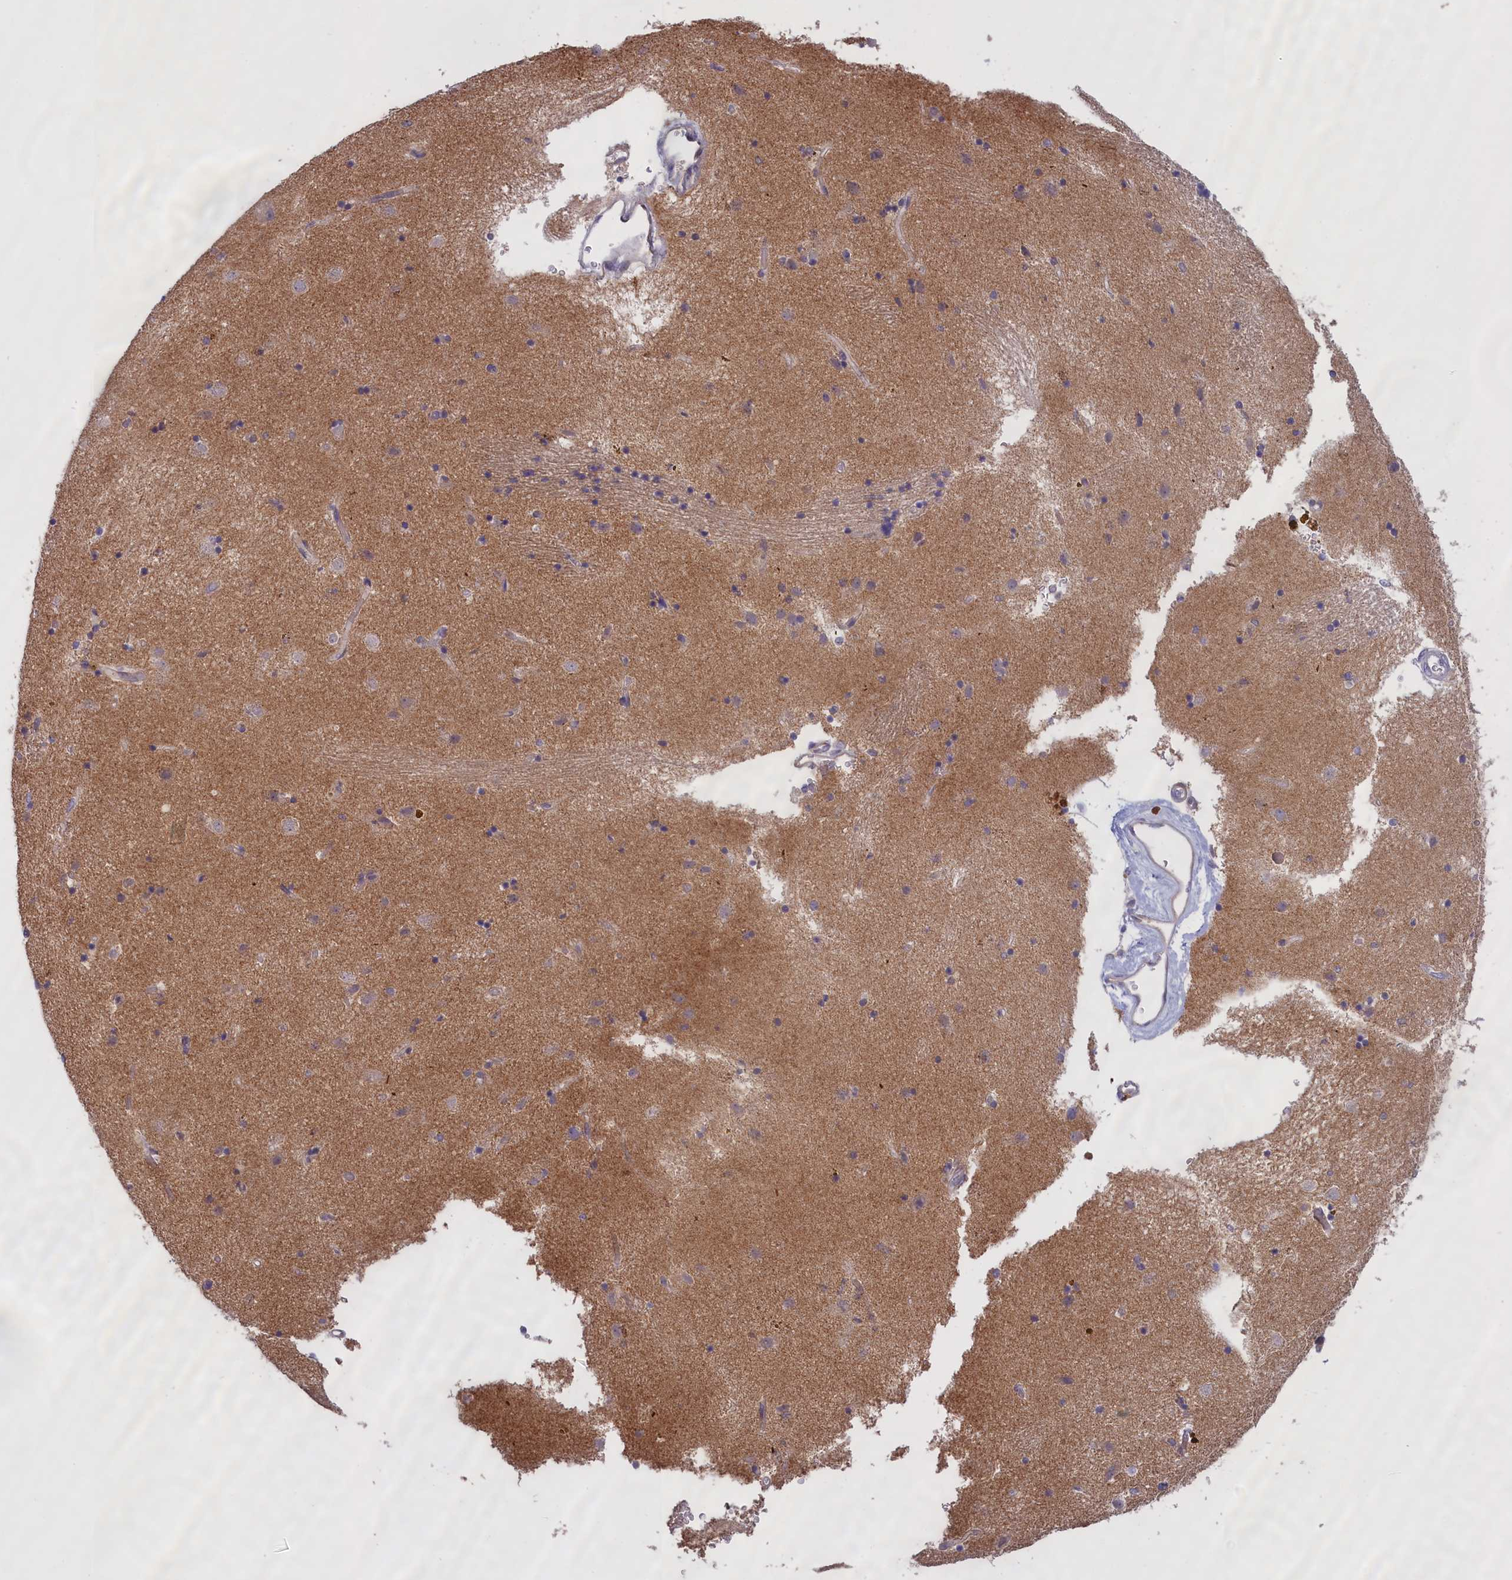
{"staining": {"intensity": "negative", "quantity": "none", "location": "none"}, "tissue": "caudate", "cell_type": "Glial cells", "image_type": "normal", "snomed": [{"axis": "morphology", "description": "Normal tissue, NOS"}, {"axis": "topography", "description": "Lateral ventricle wall"}], "caption": "DAB immunohistochemical staining of benign human caudate shows no significant expression in glial cells.", "gene": "IGFALS", "patient": {"sex": "male", "age": 70}}